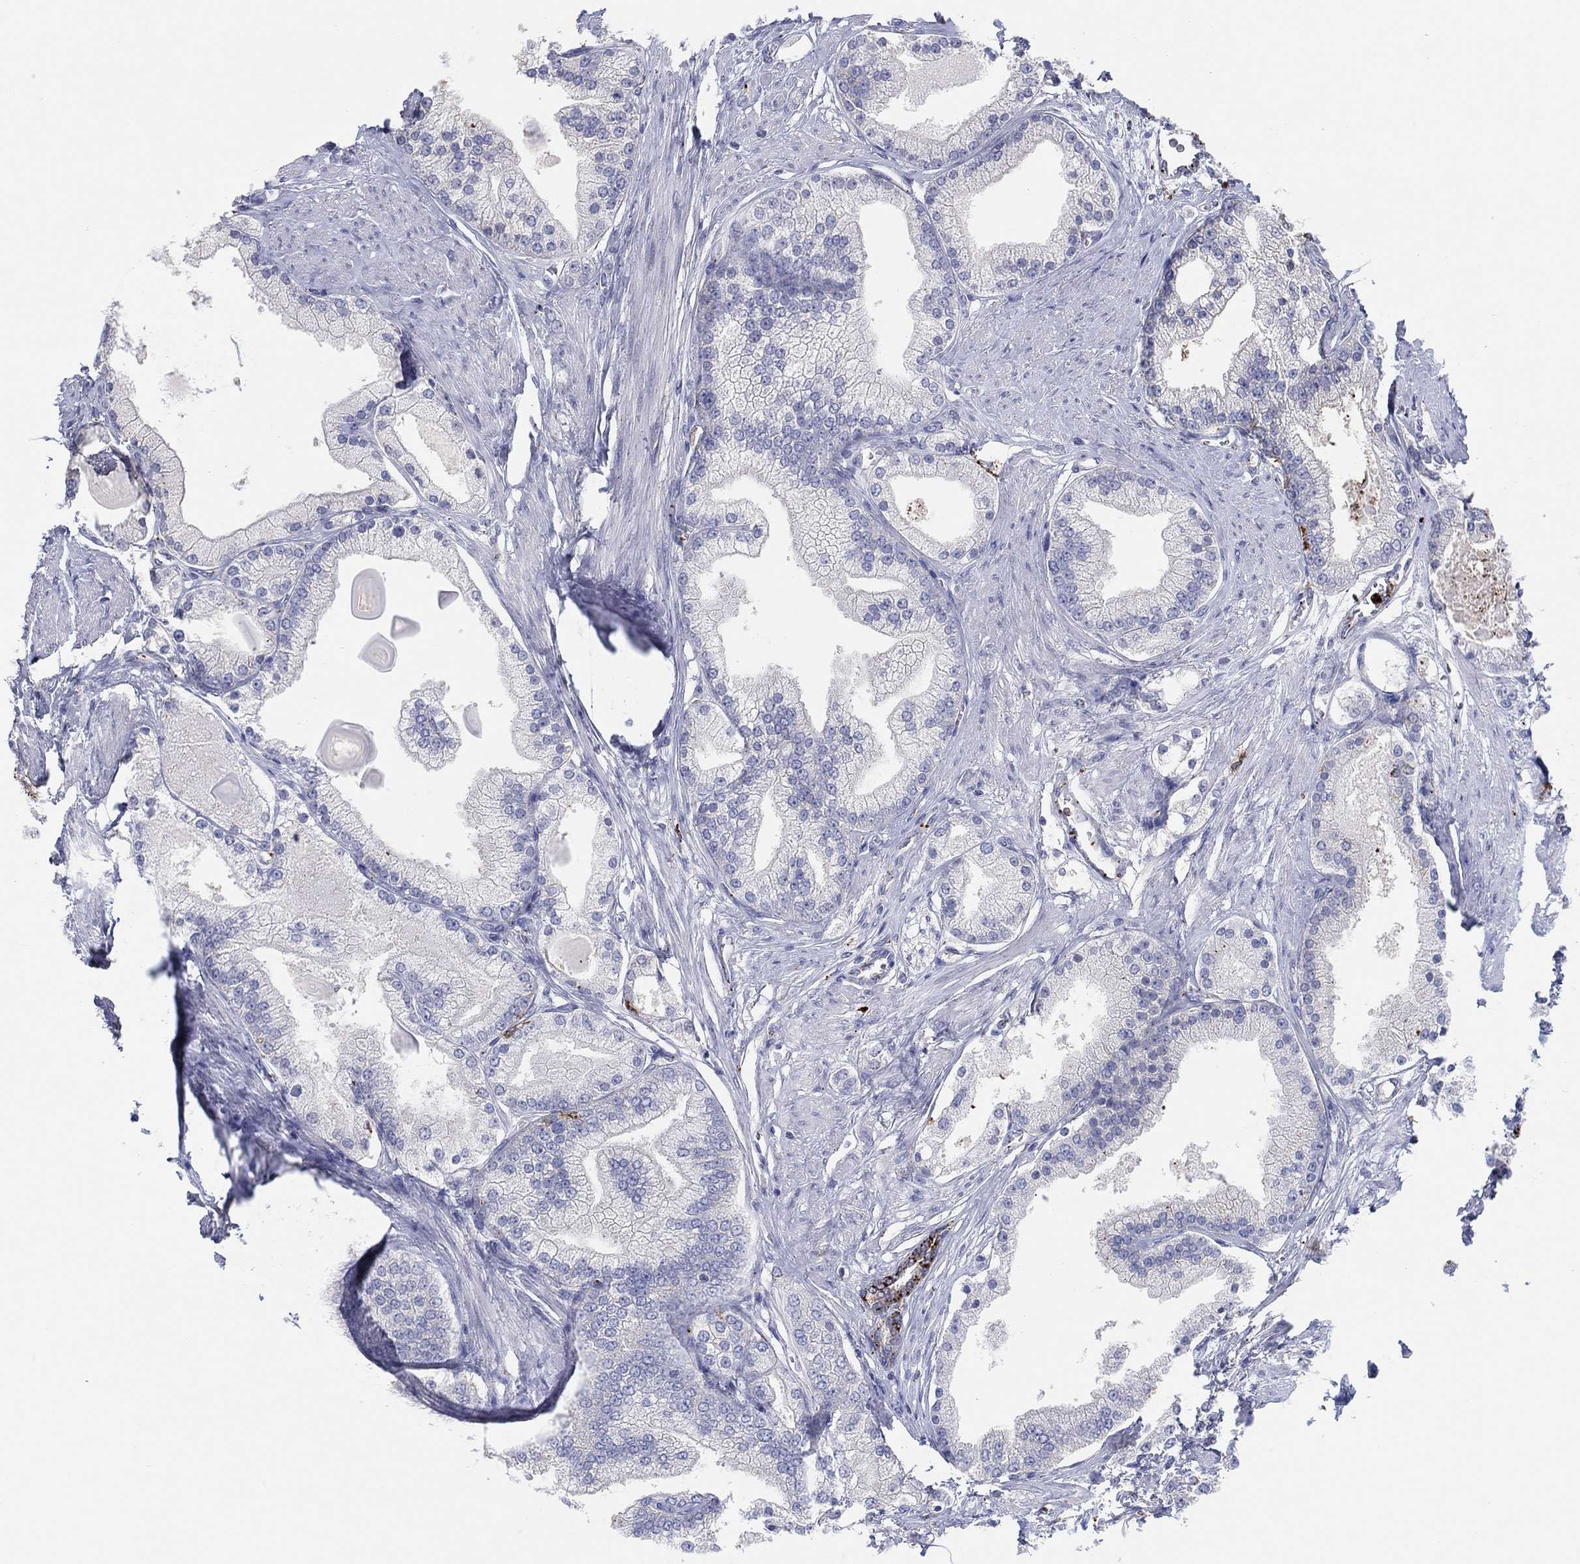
{"staining": {"intensity": "negative", "quantity": "none", "location": "none"}, "tissue": "prostate cancer", "cell_type": "Tumor cells", "image_type": "cancer", "snomed": [{"axis": "morphology", "description": "Adenocarcinoma, NOS"}, {"axis": "topography", "description": "Prostate and seminal vesicle, NOS"}, {"axis": "topography", "description": "Prostate"}], "caption": "IHC micrograph of neoplastic tissue: human adenocarcinoma (prostate) stained with DAB exhibits no significant protein positivity in tumor cells.", "gene": "PLAC8", "patient": {"sex": "male", "age": 67}}